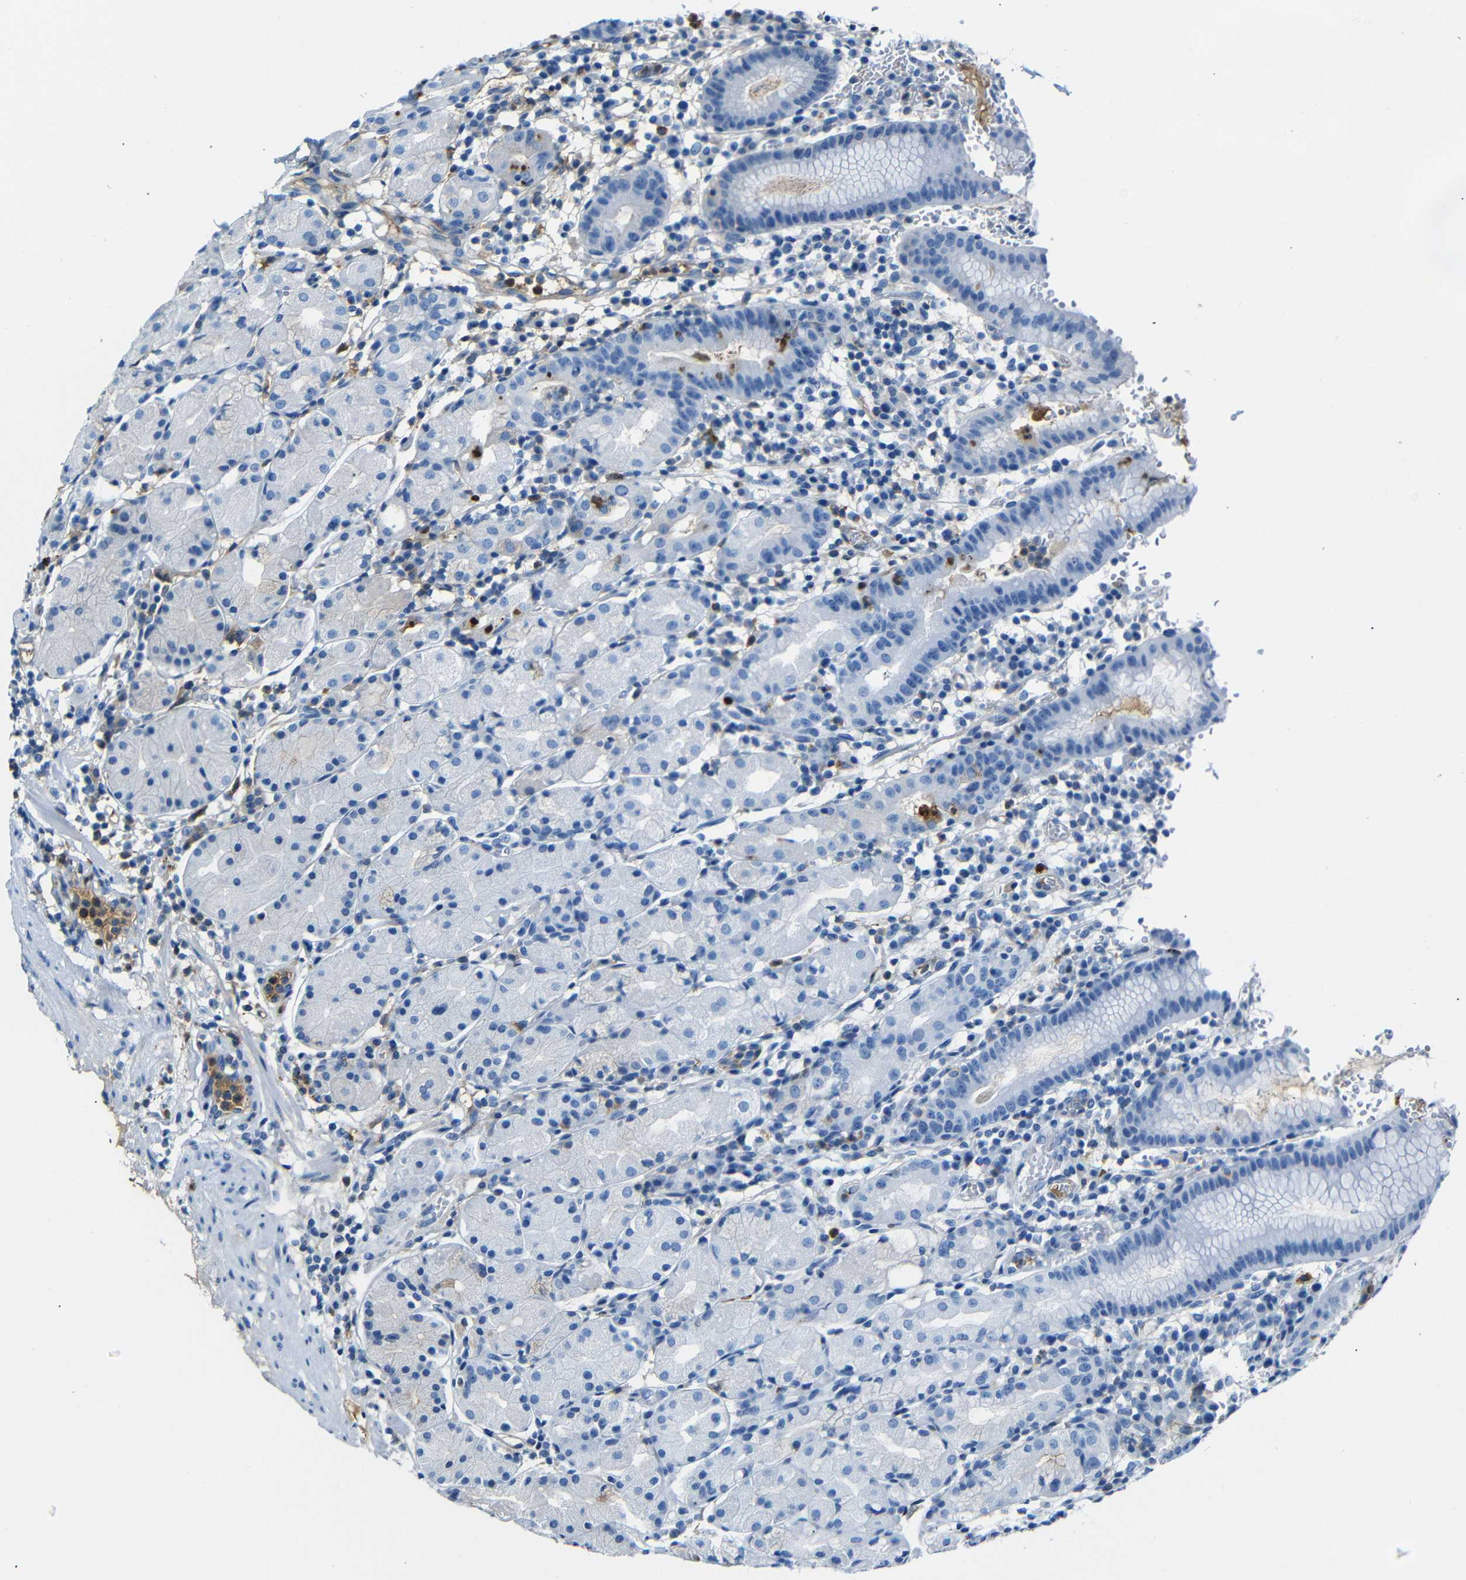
{"staining": {"intensity": "weak", "quantity": "<25%", "location": "cytoplasmic/membranous"}, "tissue": "stomach", "cell_type": "Glandular cells", "image_type": "normal", "snomed": [{"axis": "morphology", "description": "Normal tissue, NOS"}, {"axis": "topography", "description": "Stomach"}, {"axis": "topography", "description": "Stomach, lower"}], "caption": "Image shows no protein positivity in glandular cells of benign stomach.", "gene": "SERPINA1", "patient": {"sex": "female", "age": 75}}